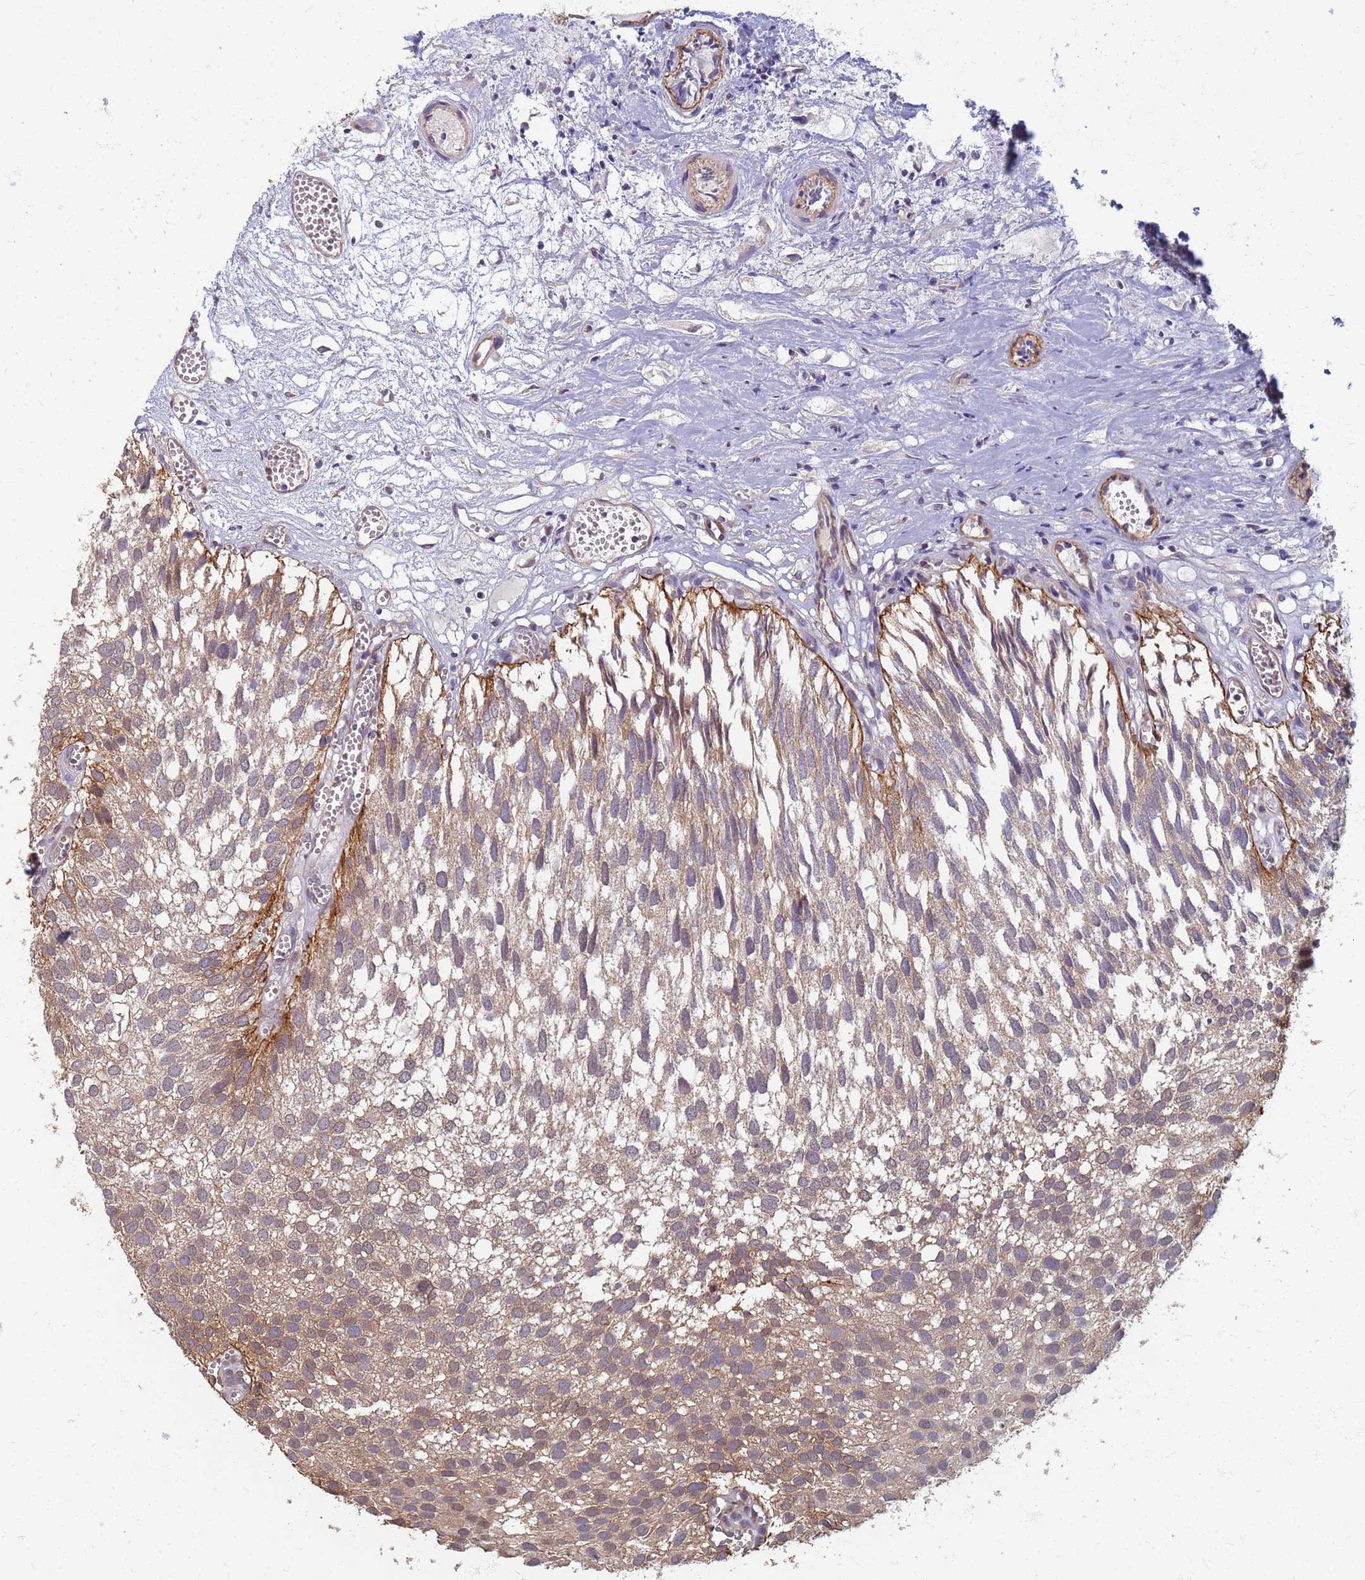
{"staining": {"intensity": "moderate", "quantity": "<25%", "location": "cytoplasmic/membranous"}, "tissue": "urothelial cancer", "cell_type": "Tumor cells", "image_type": "cancer", "snomed": [{"axis": "morphology", "description": "Urothelial carcinoma, Low grade"}, {"axis": "topography", "description": "Urinary bladder"}], "caption": "Human urothelial cancer stained for a protein (brown) reveals moderate cytoplasmic/membranous positive expression in about <25% of tumor cells.", "gene": "ITGB4", "patient": {"sex": "male", "age": 88}}